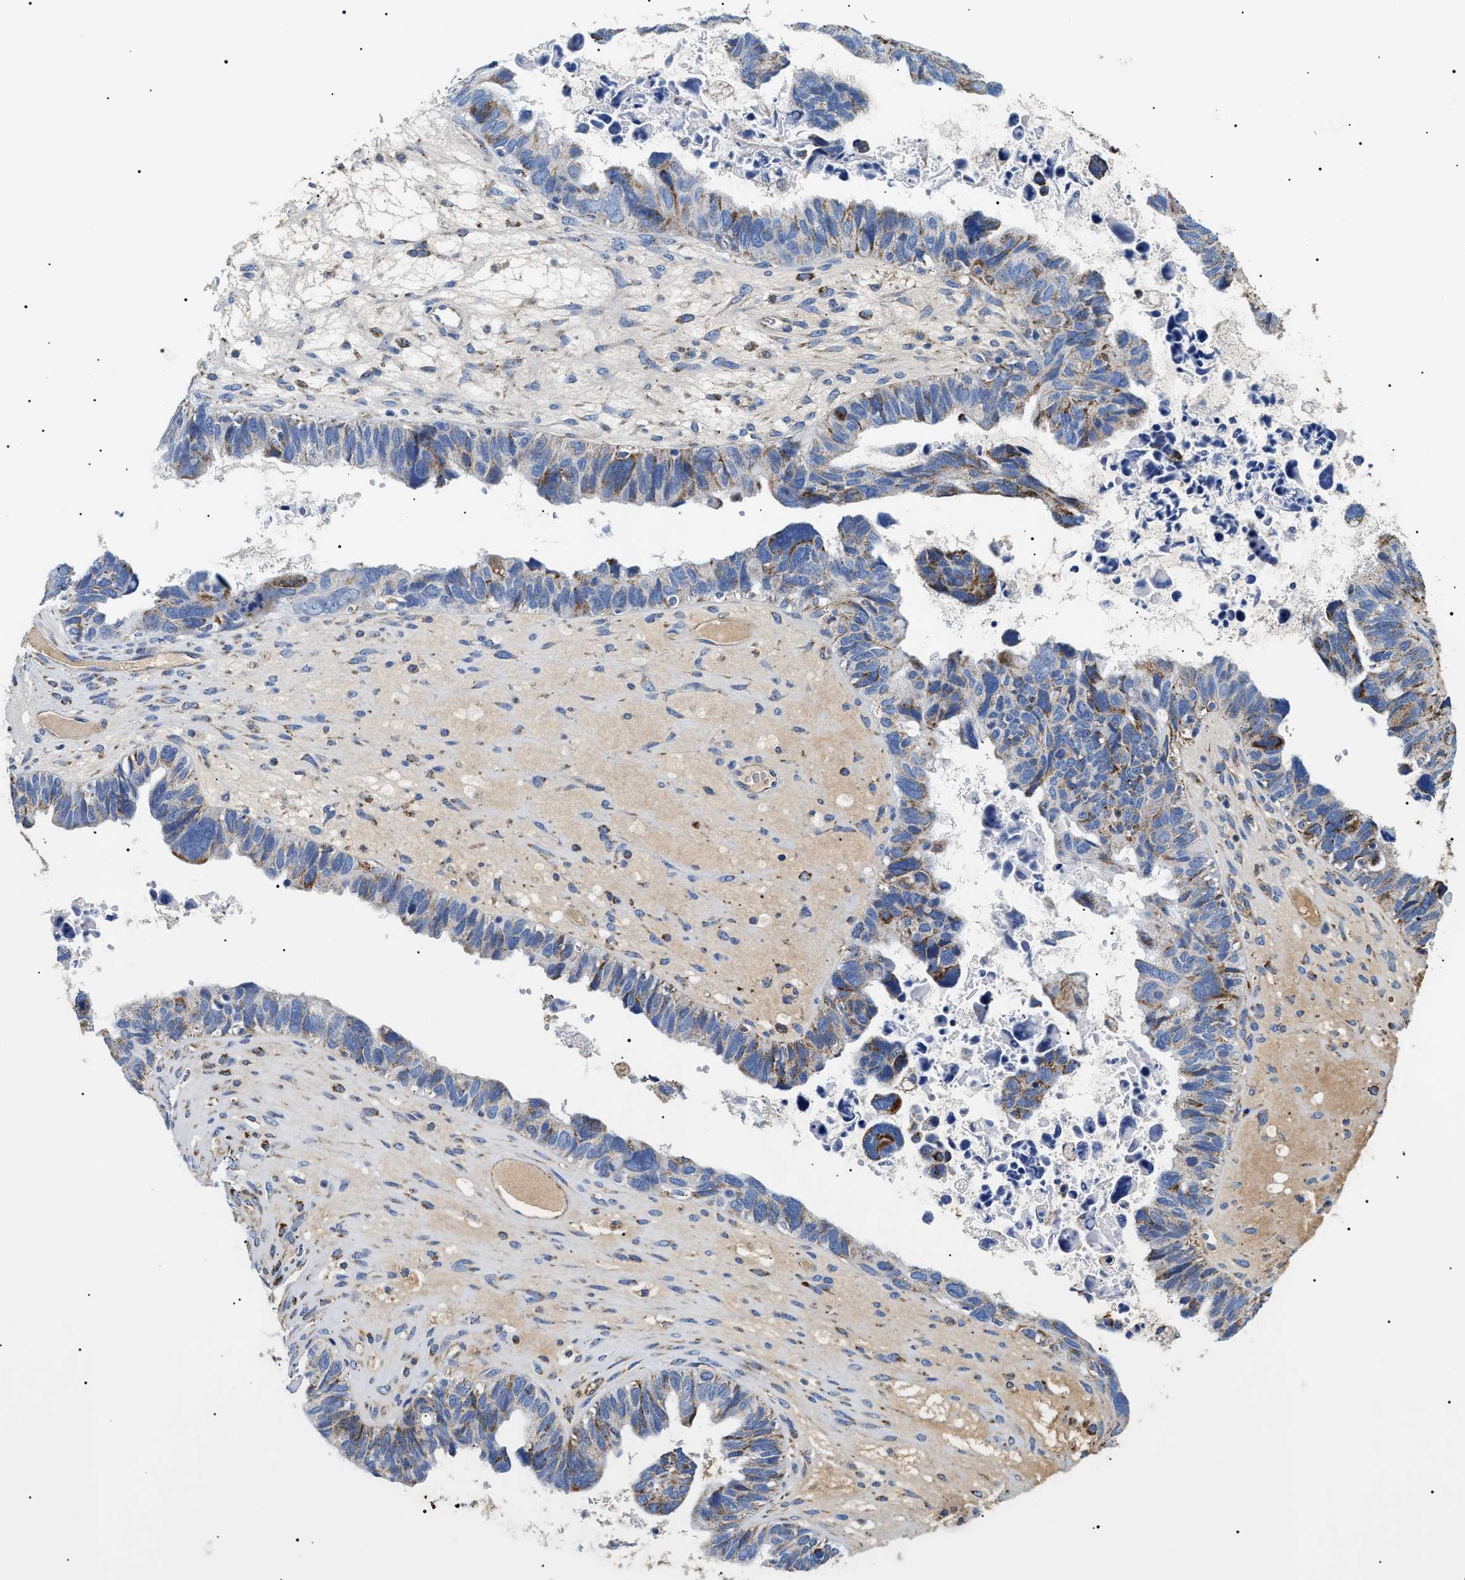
{"staining": {"intensity": "moderate", "quantity": "<25%", "location": "cytoplasmic/membranous"}, "tissue": "ovarian cancer", "cell_type": "Tumor cells", "image_type": "cancer", "snomed": [{"axis": "morphology", "description": "Cystadenocarcinoma, serous, NOS"}, {"axis": "topography", "description": "Ovary"}], "caption": "The histopathology image reveals staining of serous cystadenocarcinoma (ovarian), revealing moderate cytoplasmic/membranous protein expression (brown color) within tumor cells. (DAB (3,3'-diaminobenzidine) IHC with brightfield microscopy, high magnification).", "gene": "OXSM", "patient": {"sex": "female", "age": 79}}